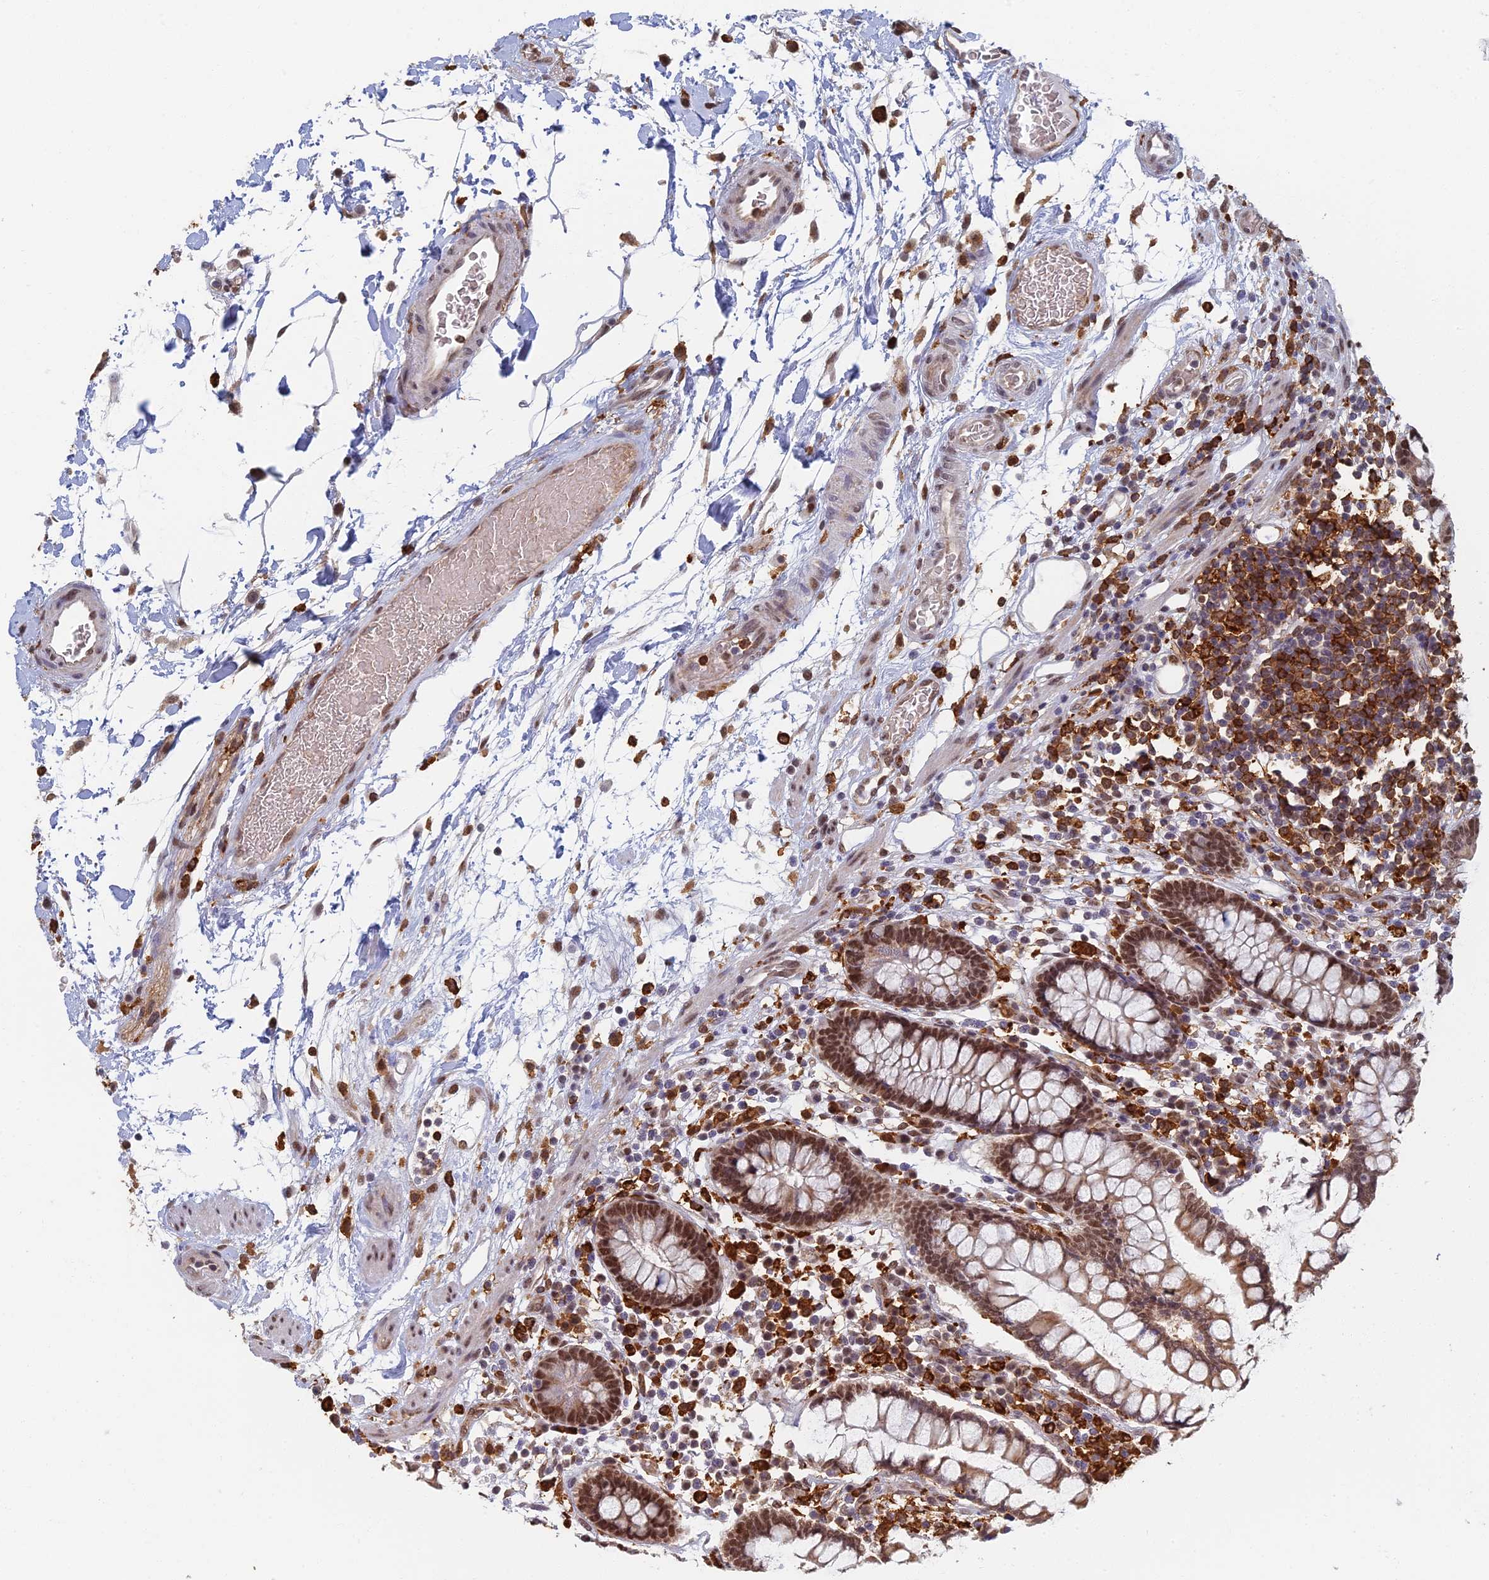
{"staining": {"intensity": "moderate", "quantity": ">75%", "location": "nuclear"}, "tissue": "colon", "cell_type": "Endothelial cells", "image_type": "normal", "snomed": [{"axis": "morphology", "description": "Normal tissue, NOS"}, {"axis": "topography", "description": "Colon"}], "caption": "Immunohistochemistry (IHC) photomicrograph of benign colon: human colon stained using immunohistochemistry (IHC) displays medium levels of moderate protein expression localized specifically in the nuclear of endothelial cells, appearing as a nuclear brown color.", "gene": "GPATCH1", "patient": {"sex": "female", "age": 79}}